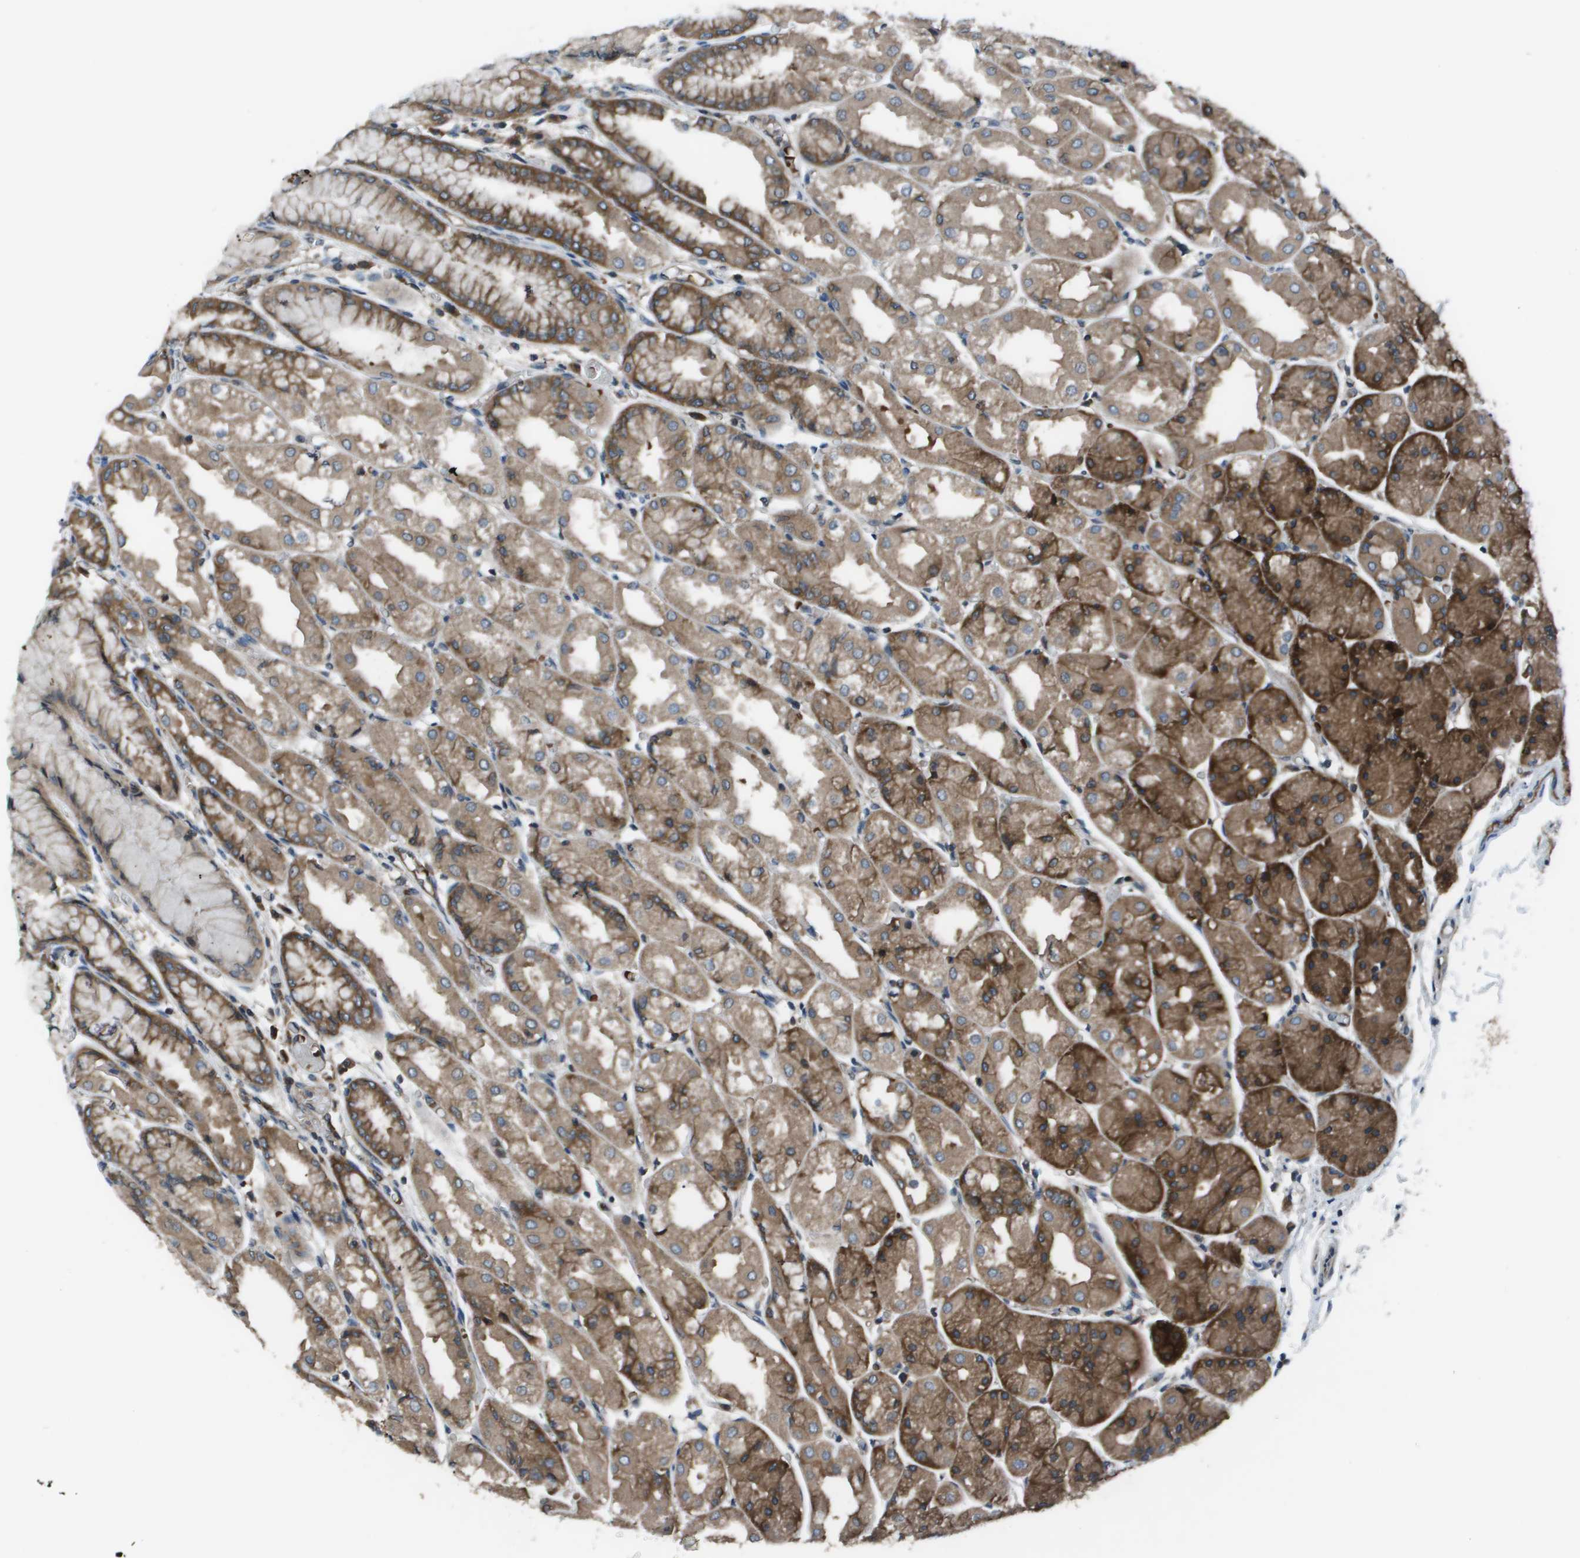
{"staining": {"intensity": "strong", "quantity": ">75%", "location": "cytoplasmic/membranous"}, "tissue": "stomach", "cell_type": "Glandular cells", "image_type": "normal", "snomed": [{"axis": "morphology", "description": "Normal tissue, NOS"}, {"axis": "topography", "description": "Stomach, upper"}], "caption": "An IHC photomicrograph of normal tissue is shown. Protein staining in brown shows strong cytoplasmic/membranous positivity in stomach within glandular cells.", "gene": "EIF3B", "patient": {"sex": "male", "age": 72}}